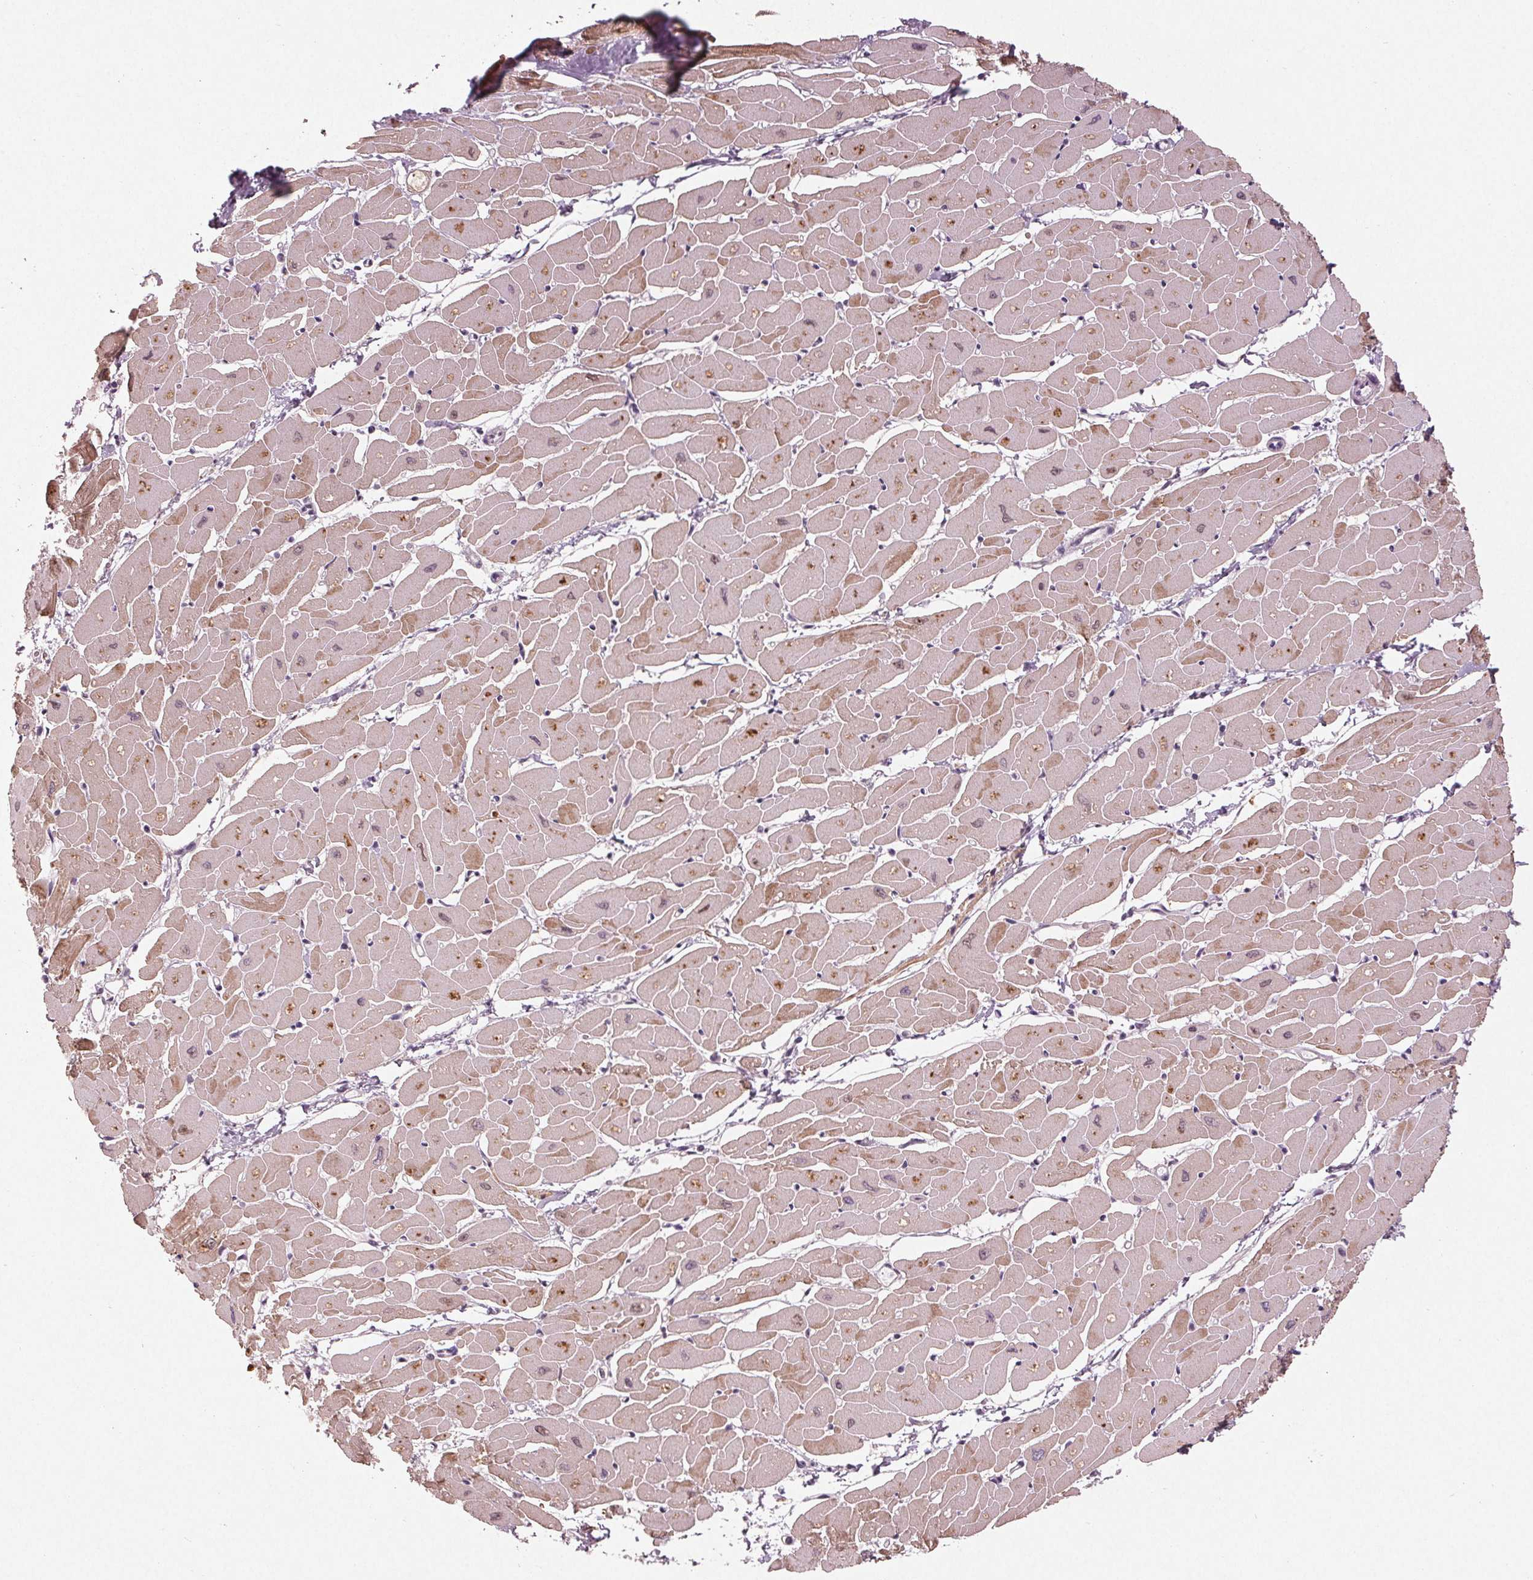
{"staining": {"intensity": "moderate", "quantity": "25%-75%", "location": "cytoplasmic/membranous"}, "tissue": "heart muscle", "cell_type": "Cardiomyocytes", "image_type": "normal", "snomed": [{"axis": "morphology", "description": "Normal tissue, NOS"}, {"axis": "topography", "description": "Heart"}], "caption": "Brown immunohistochemical staining in unremarkable heart muscle exhibits moderate cytoplasmic/membranous positivity in about 25%-75% of cardiomyocytes. The protein of interest is stained brown, and the nuclei are stained in blue (DAB (3,3'-diaminobenzidine) IHC with brightfield microscopy, high magnification).", "gene": "ZNF605", "patient": {"sex": "male", "age": 57}}